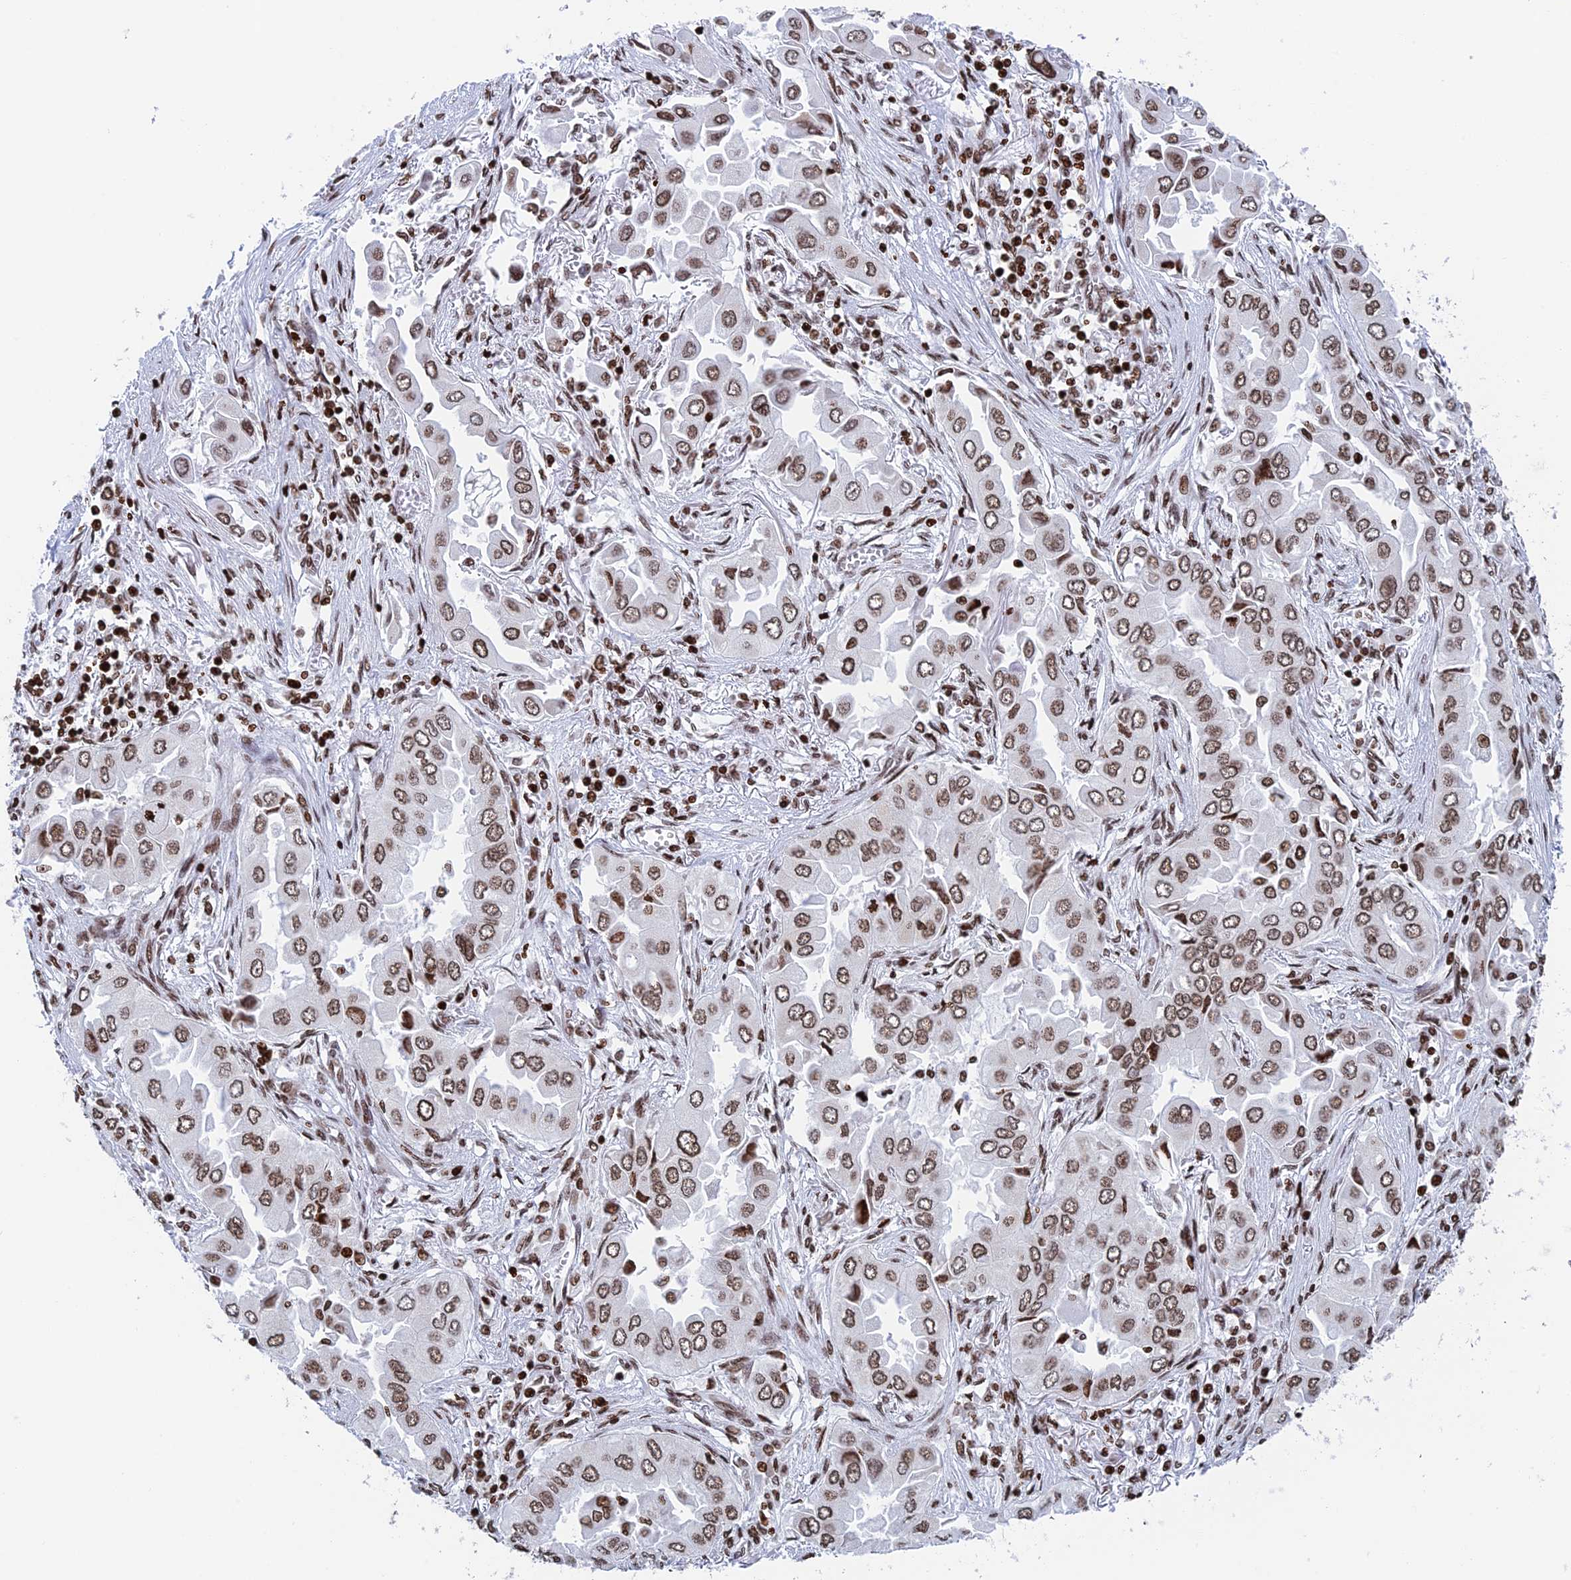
{"staining": {"intensity": "moderate", "quantity": ">75%", "location": "cytoplasmic/membranous,nuclear"}, "tissue": "lung cancer", "cell_type": "Tumor cells", "image_type": "cancer", "snomed": [{"axis": "morphology", "description": "Adenocarcinoma, NOS"}, {"axis": "topography", "description": "Lung"}], "caption": "Protein staining by IHC reveals moderate cytoplasmic/membranous and nuclear staining in about >75% of tumor cells in adenocarcinoma (lung). (DAB IHC, brown staining for protein, blue staining for nuclei).", "gene": "RPAP1", "patient": {"sex": "female", "age": 76}}